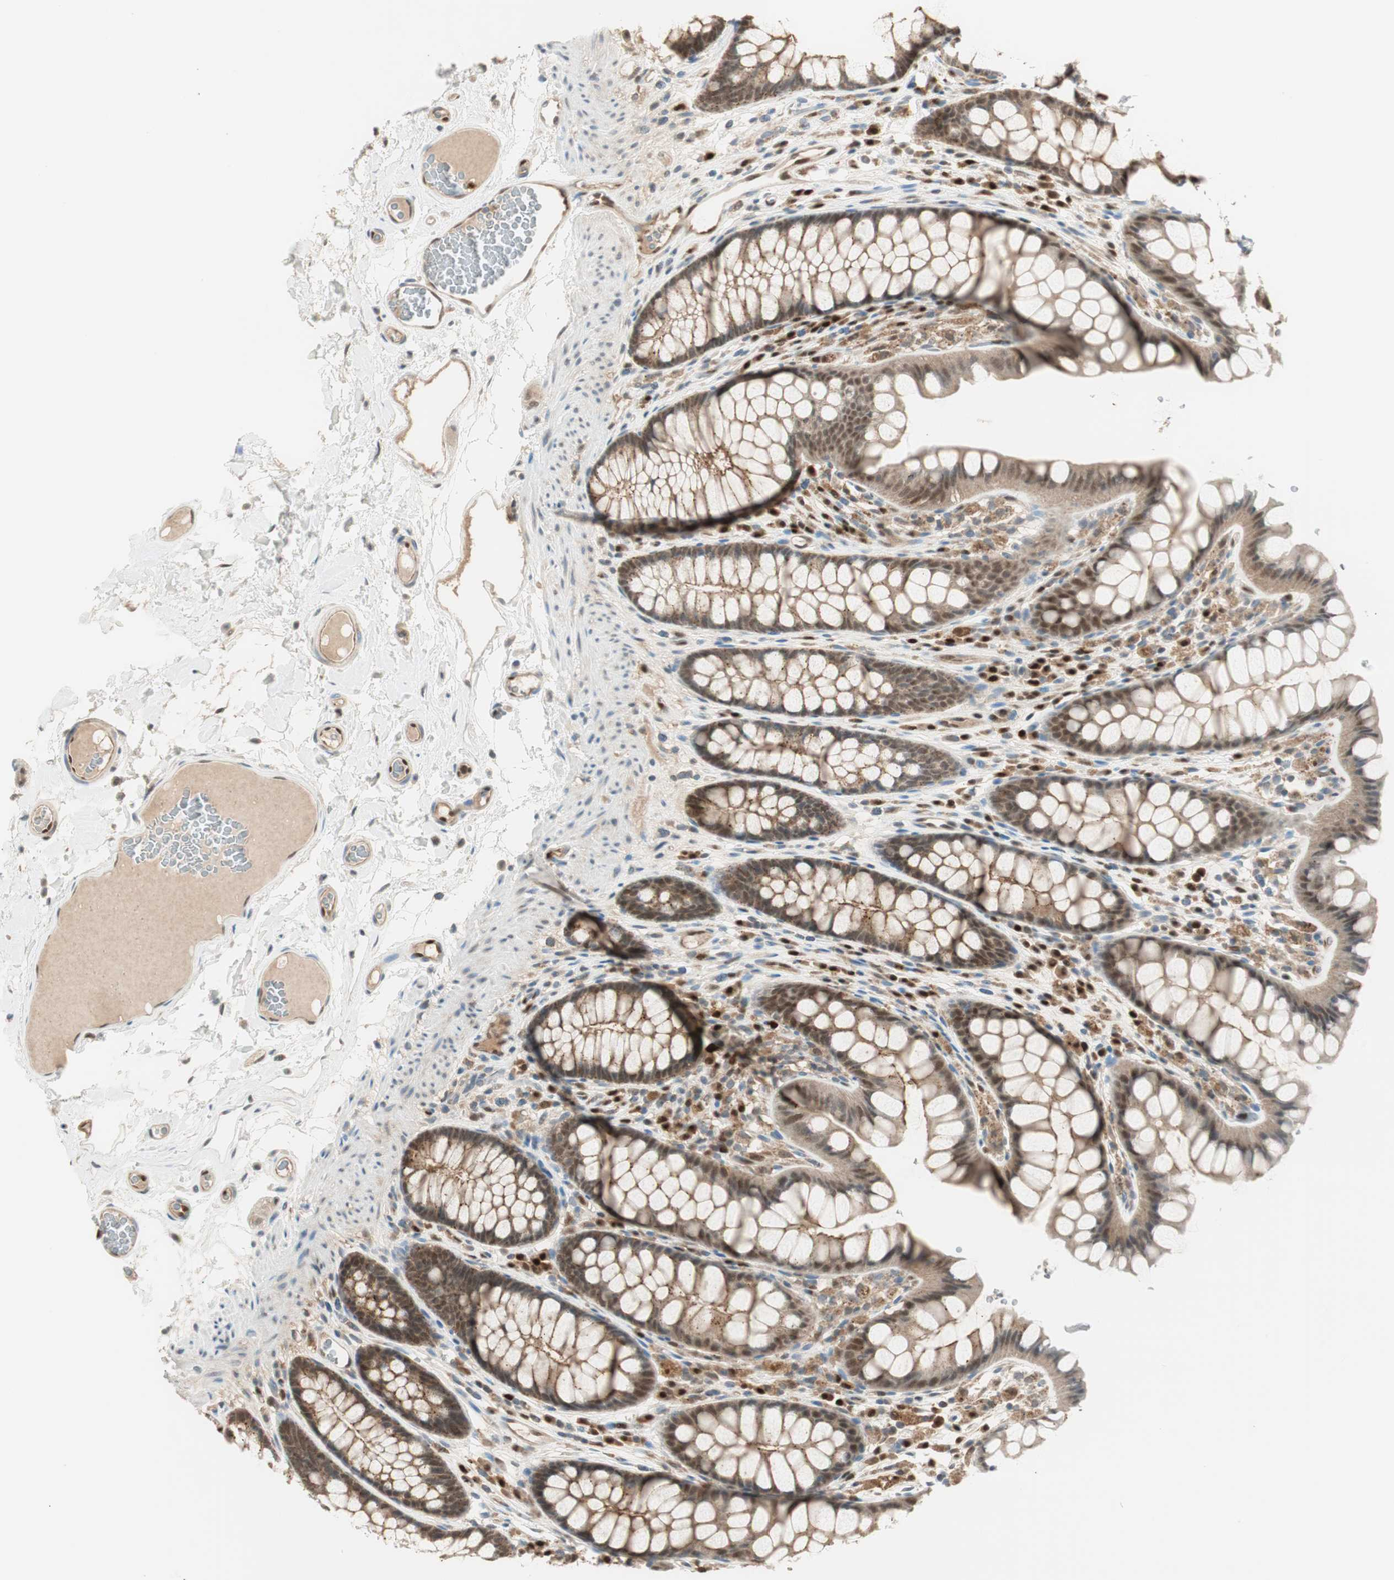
{"staining": {"intensity": "moderate", "quantity": ">75%", "location": "cytoplasmic/membranous,nuclear"}, "tissue": "colon", "cell_type": "Endothelial cells", "image_type": "normal", "snomed": [{"axis": "morphology", "description": "Normal tissue, NOS"}, {"axis": "topography", "description": "Colon"}], "caption": "An IHC histopathology image of unremarkable tissue is shown. Protein staining in brown labels moderate cytoplasmic/membranous,nuclear positivity in colon within endothelial cells.", "gene": "LTA4H", "patient": {"sex": "female", "age": 55}}